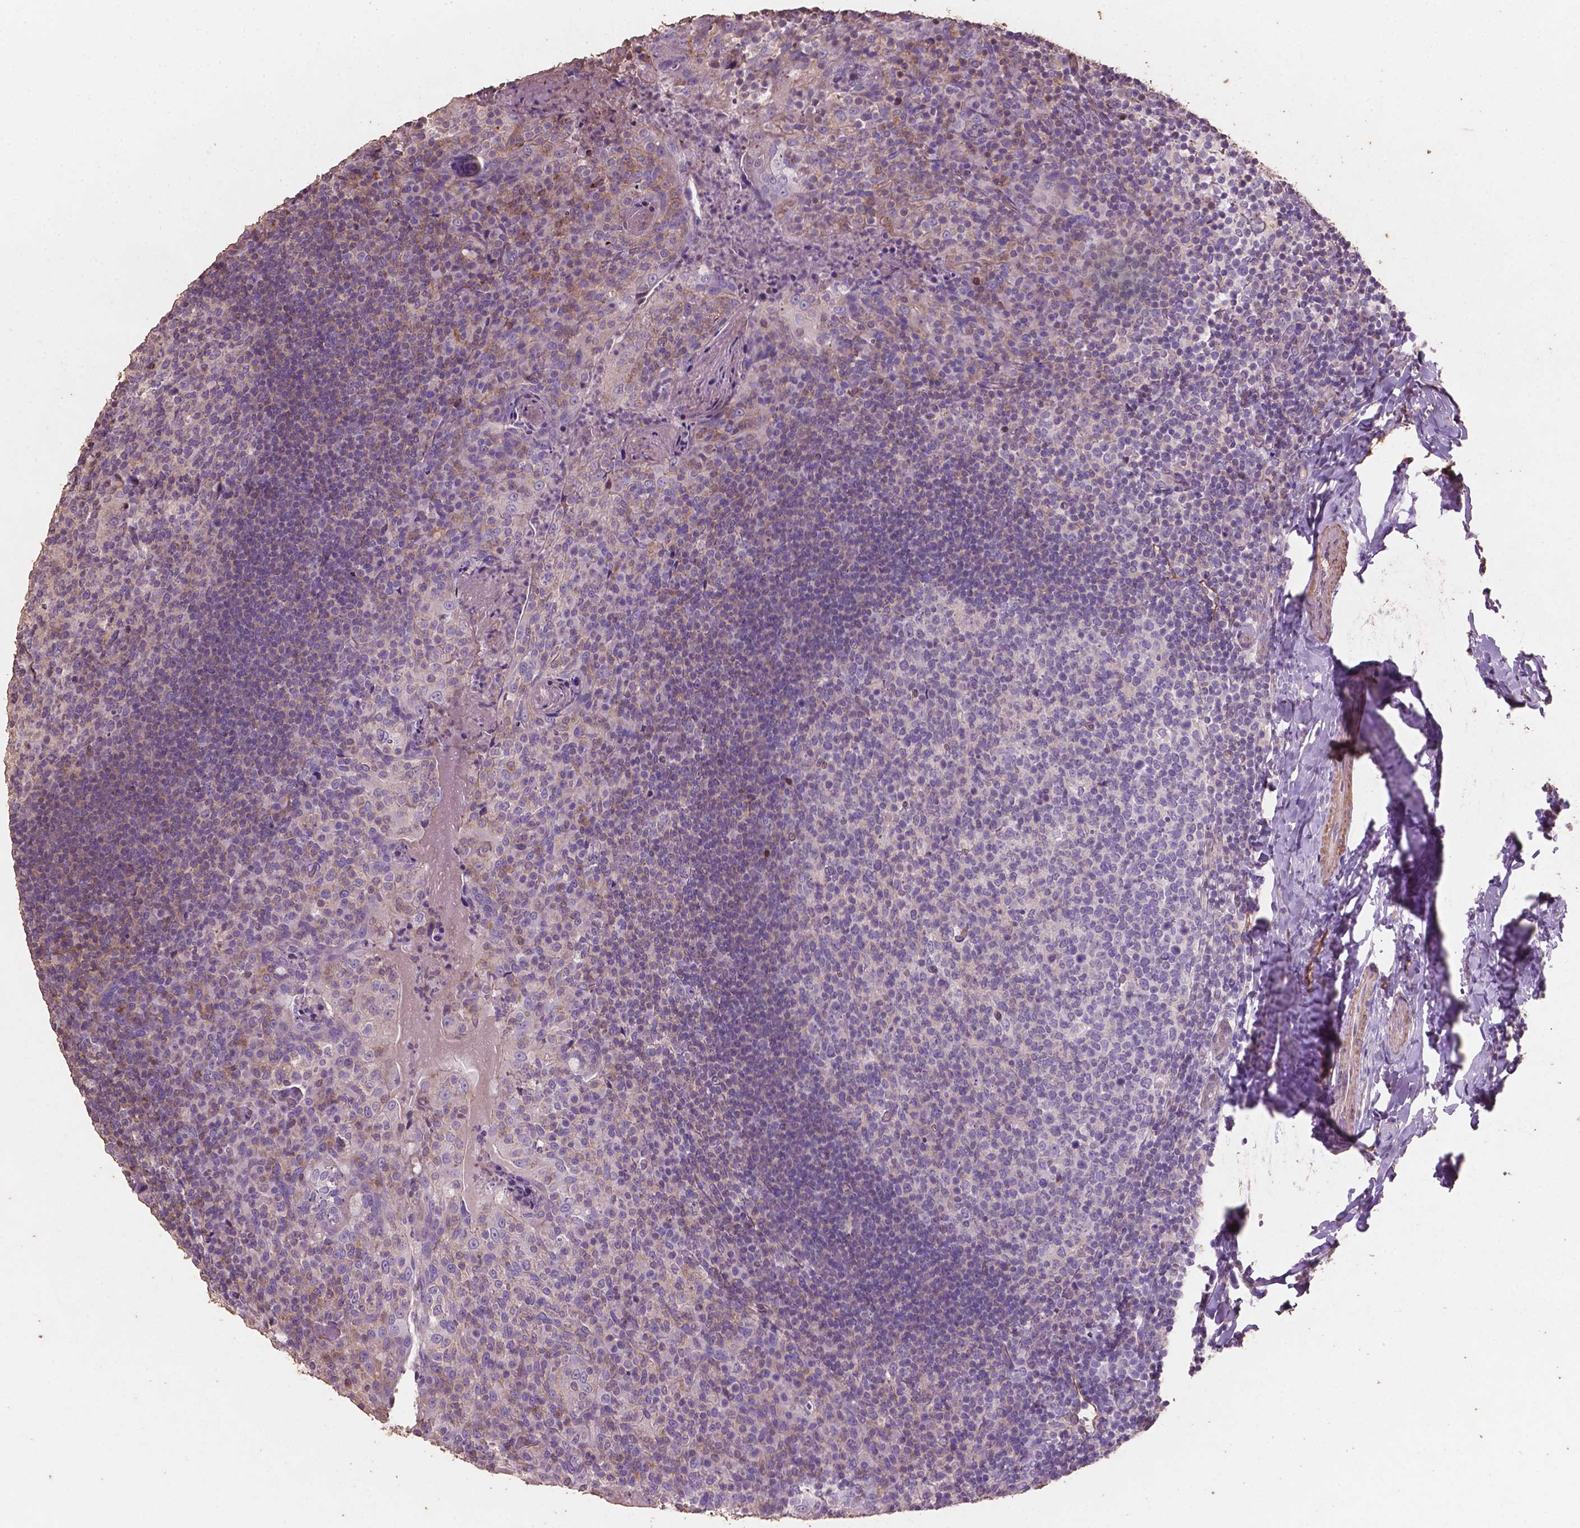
{"staining": {"intensity": "negative", "quantity": "none", "location": "none"}, "tissue": "tonsil", "cell_type": "Germinal center cells", "image_type": "normal", "snomed": [{"axis": "morphology", "description": "Normal tissue, NOS"}, {"axis": "topography", "description": "Tonsil"}], "caption": "Protein analysis of unremarkable tonsil displays no significant positivity in germinal center cells. (Stains: DAB (3,3'-diaminobenzidine) immunohistochemistry with hematoxylin counter stain, Microscopy: brightfield microscopy at high magnification).", "gene": "COMMD4", "patient": {"sex": "female", "age": 10}}